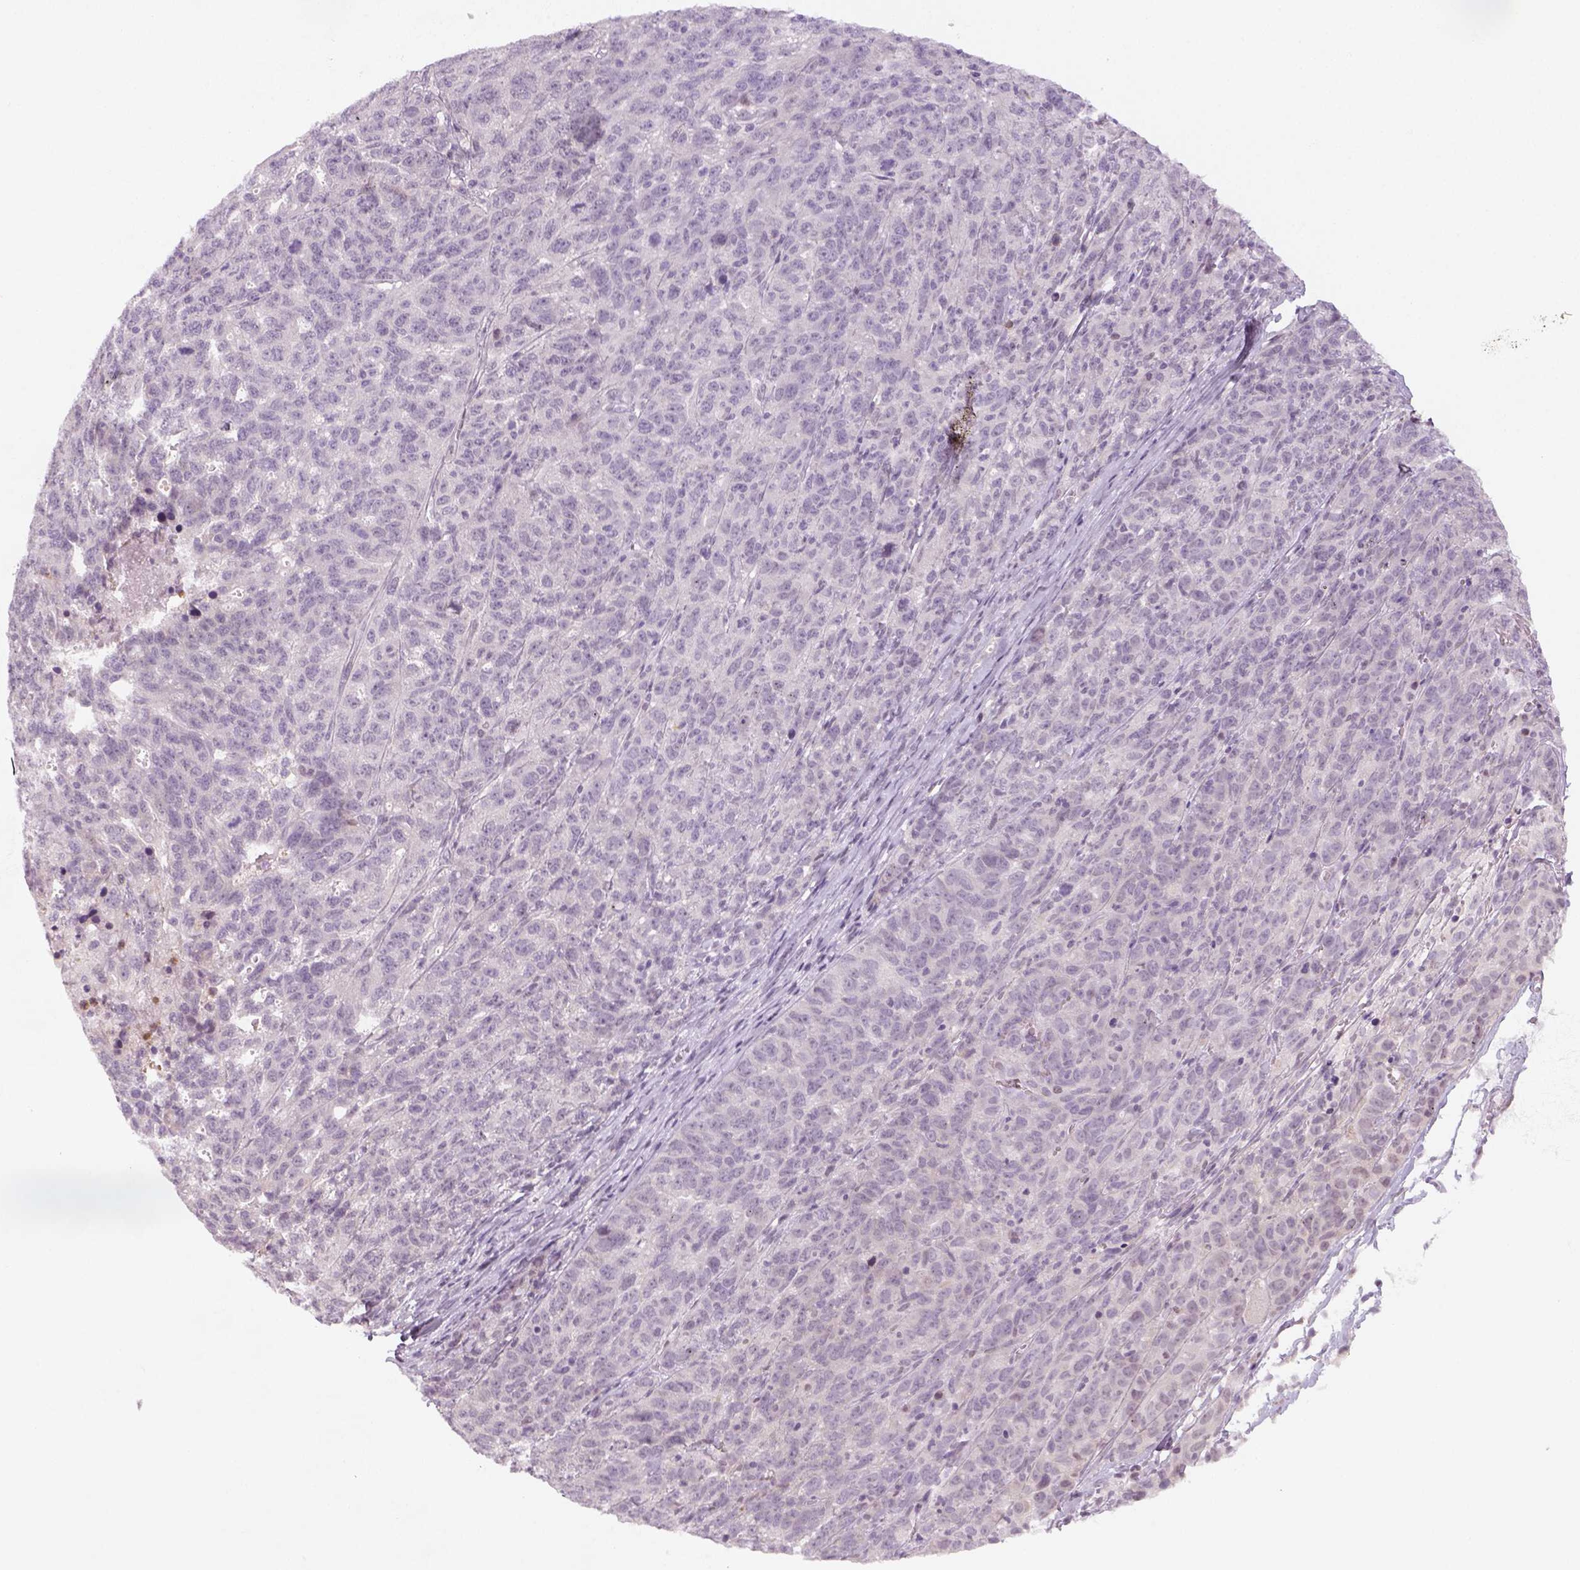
{"staining": {"intensity": "negative", "quantity": "none", "location": "none"}, "tissue": "ovarian cancer", "cell_type": "Tumor cells", "image_type": "cancer", "snomed": [{"axis": "morphology", "description": "Cystadenocarcinoma, serous, NOS"}, {"axis": "topography", "description": "Ovary"}], "caption": "This is an IHC micrograph of human ovarian cancer (serous cystadenocarcinoma). There is no expression in tumor cells.", "gene": "MAGEB3", "patient": {"sex": "female", "age": 71}}